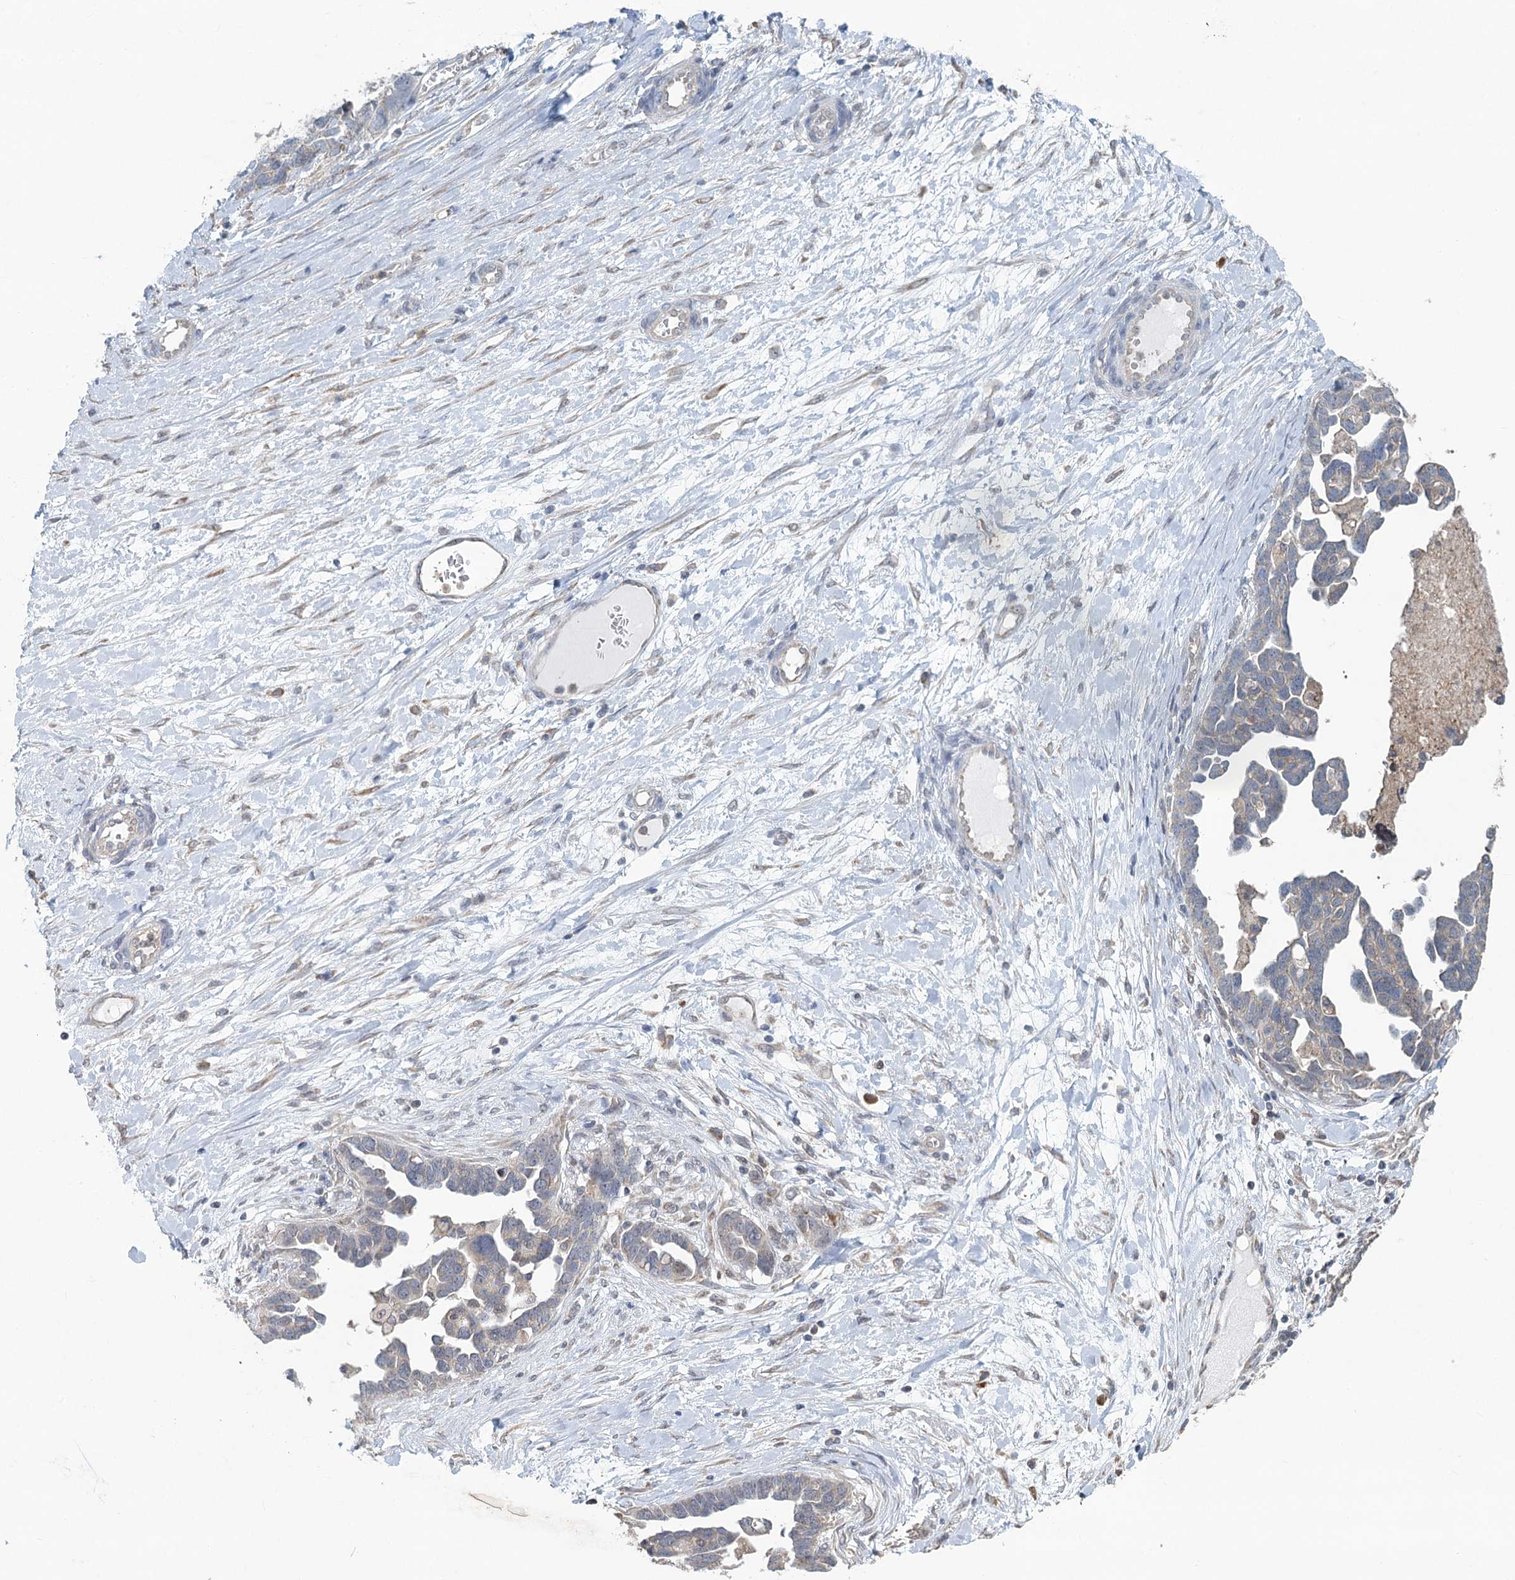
{"staining": {"intensity": "negative", "quantity": "none", "location": "none"}, "tissue": "ovarian cancer", "cell_type": "Tumor cells", "image_type": "cancer", "snomed": [{"axis": "morphology", "description": "Cystadenocarcinoma, serous, NOS"}, {"axis": "topography", "description": "Ovary"}], "caption": "Immunohistochemistry (IHC) photomicrograph of neoplastic tissue: ovarian cancer stained with DAB (3,3'-diaminobenzidine) exhibits no significant protein expression in tumor cells.", "gene": "TEX35", "patient": {"sex": "female", "age": 54}}